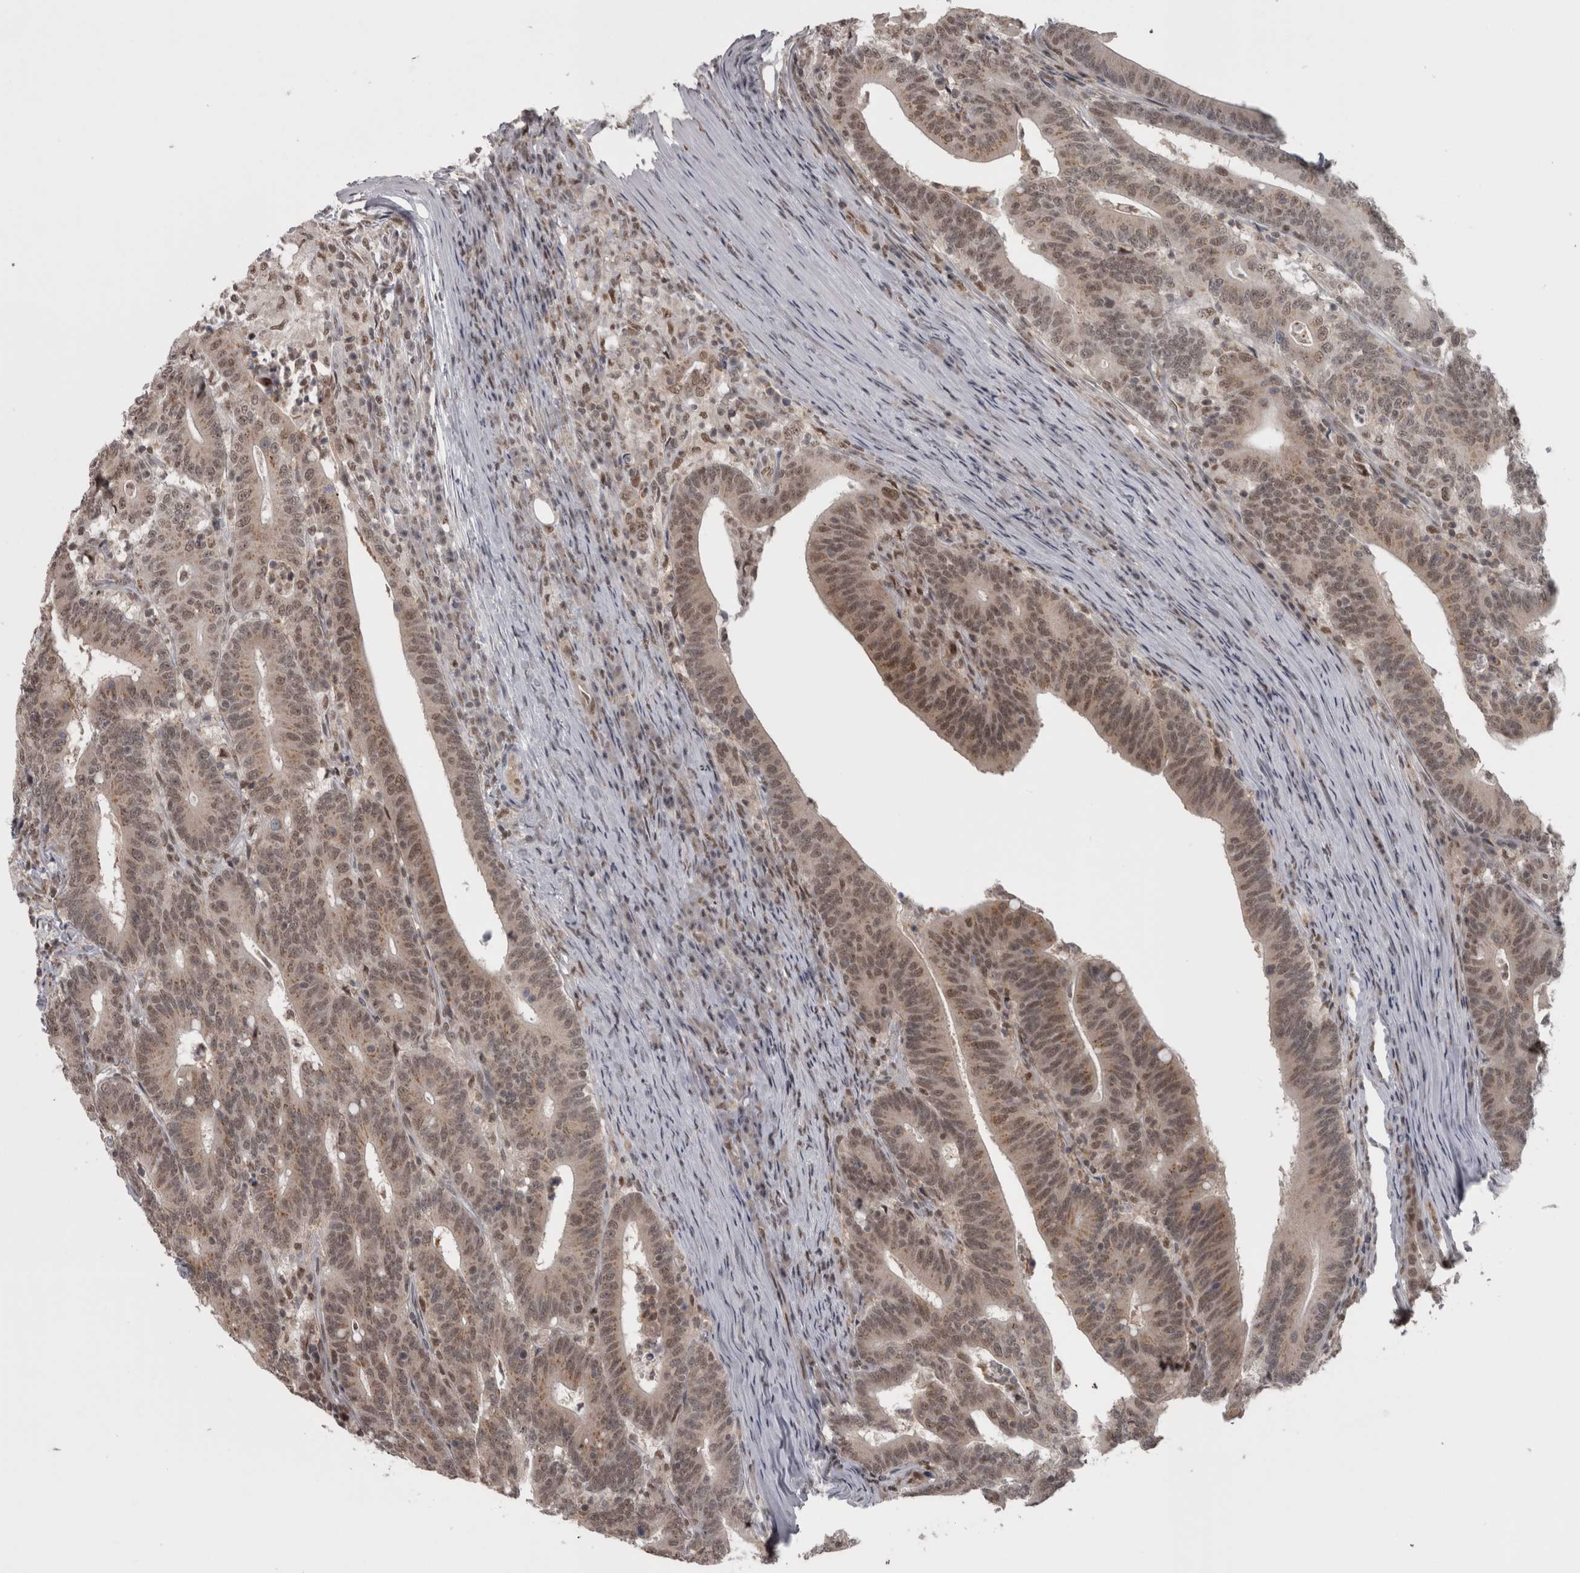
{"staining": {"intensity": "moderate", "quantity": ">75%", "location": "cytoplasmic/membranous,nuclear"}, "tissue": "colorectal cancer", "cell_type": "Tumor cells", "image_type": "cancer", "snomed": [{"axis": "morphology", "description": "Adenocarcinoma, NOS"}, {"axis": "topography", "description": "Colon"}], "caption": "Colorectal cancer (adenocarcinoma) was stained to show a protein in brown. There is medium levels of moderate cytoplasmic/membranous and nuclear positivity in approximately >75% of tumor cells.", "gene": "MICU3", "patient": {"sex": "female", "age": 66}}